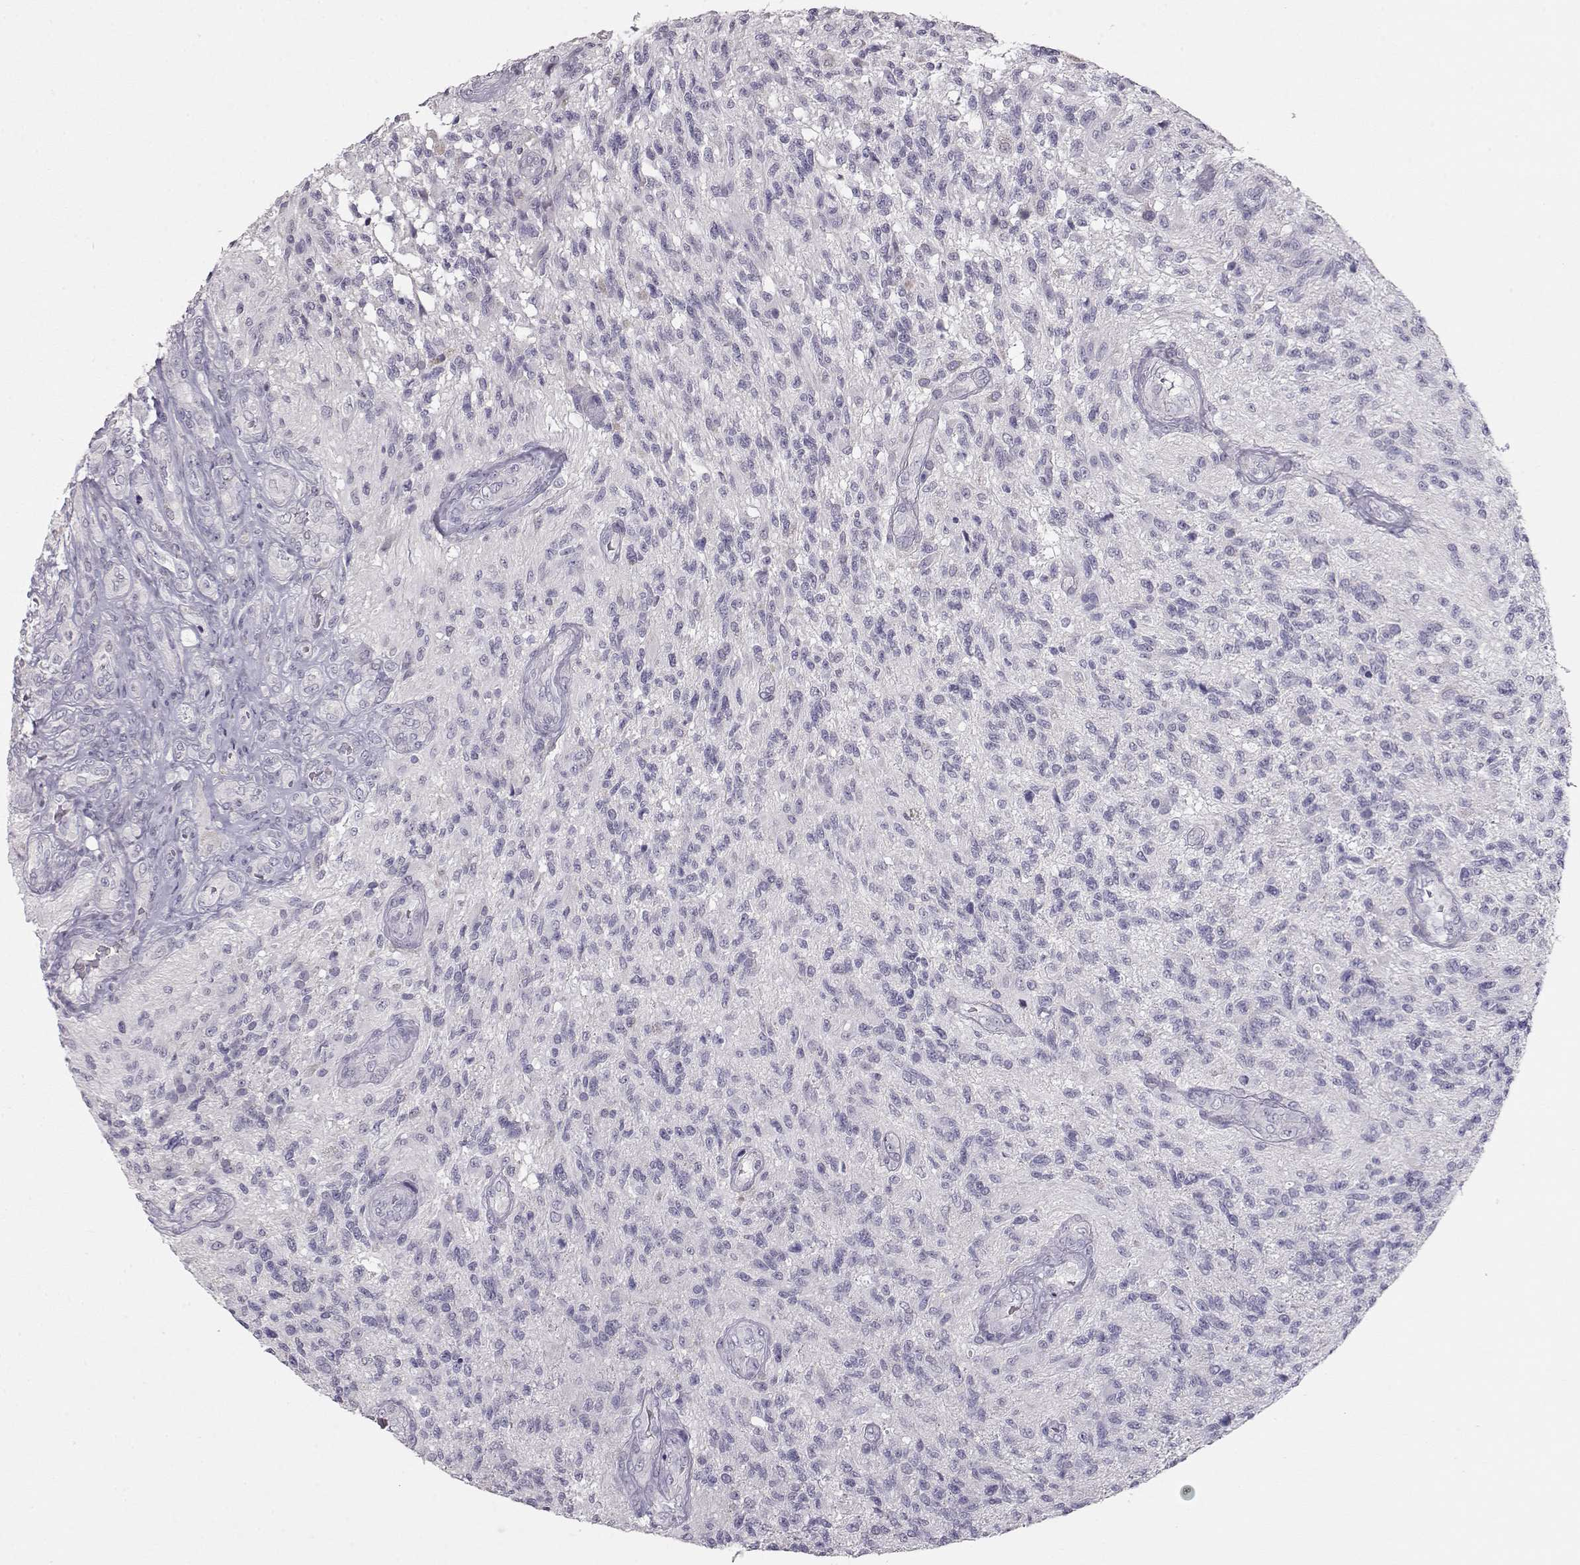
{"staining": {"intensity": "negative", "quantity": "none", "location": "none"}, "tissue": "glioma", "cell_type": "Tumor cells", "image_type": "cancer", "snomed": [{"axis": "morphology", "description": "Glioma, malignant, High grade"}, {"axis": "topography", "description": "Brain"}], "caption": "Immunohistochemical staining of high-grade glioma (malignant) demonstrates no significant positivity in tumor cells. (Brightfield microscopy of DAB (3,3'-diaminobenzidine) immunohistochemistry (IHC) at high magnification).", "gene": "LAMB3", "patient": {"sex": "male", "age": 56}}